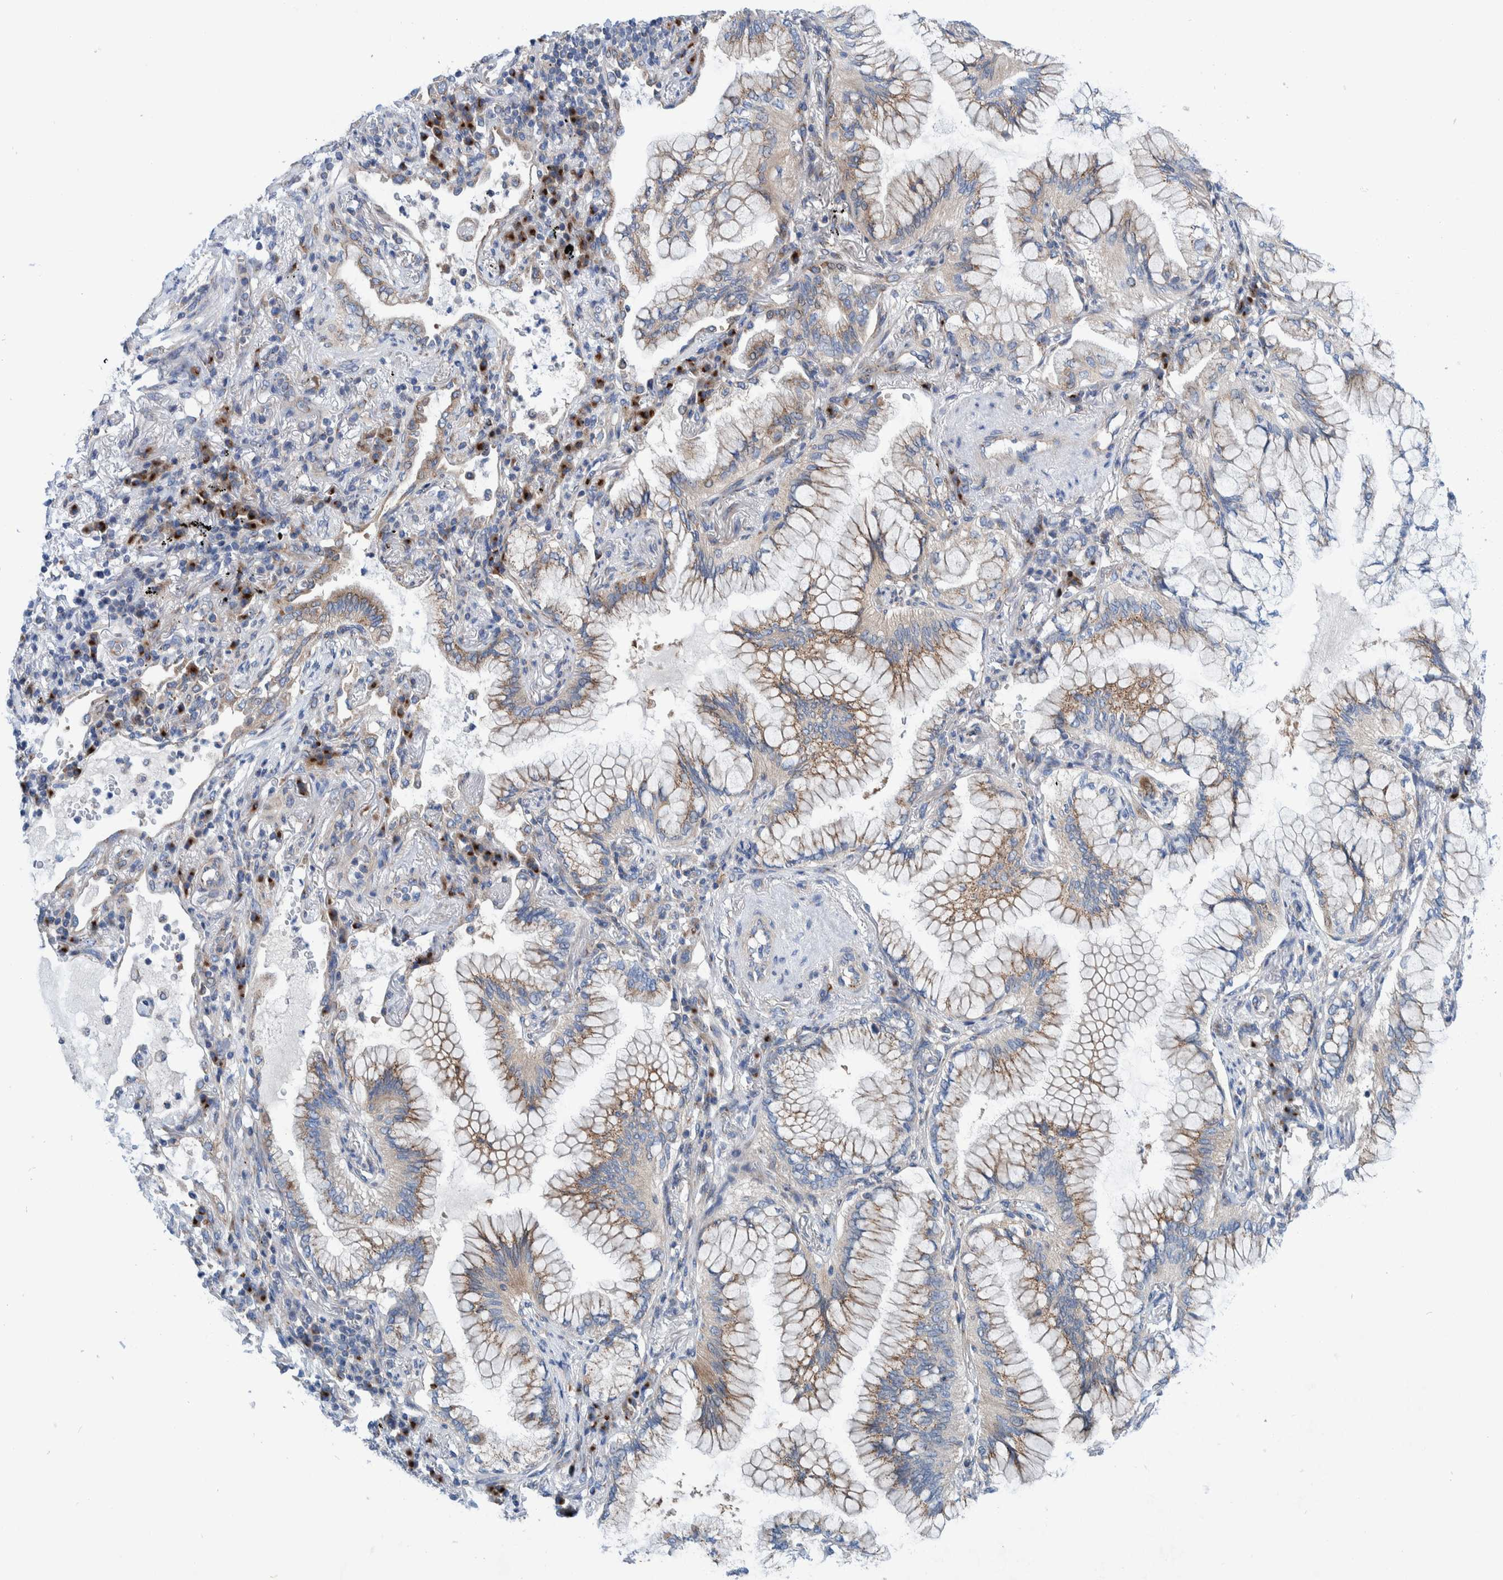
{"staining": {"intensity": "weak", "quantity": "25%-75%", "location": "cytoplasmic/membranous"}, "tissue": "lung cancer", "cell_type": "Tumor cells", "image_type": "cancer", "snomed": [{"axis": "morphology", "description": "Adenocarcinoma, NOS"}, {"axis": "topography", "description": "Lung"}], "caption": "Immunohistochemistry micrograph of neoplastic tissue: human lung cancer (adenocarcinoma) stained using immunohistochemistry shows low levels of weak protein expression localized specifically in the cytoplasmic/membranous of tumor cells, appearing as a cytoplasmic/membranous brown color.", "gene": "TRIM58", "patient": {"sex": "female", "age": 70}}